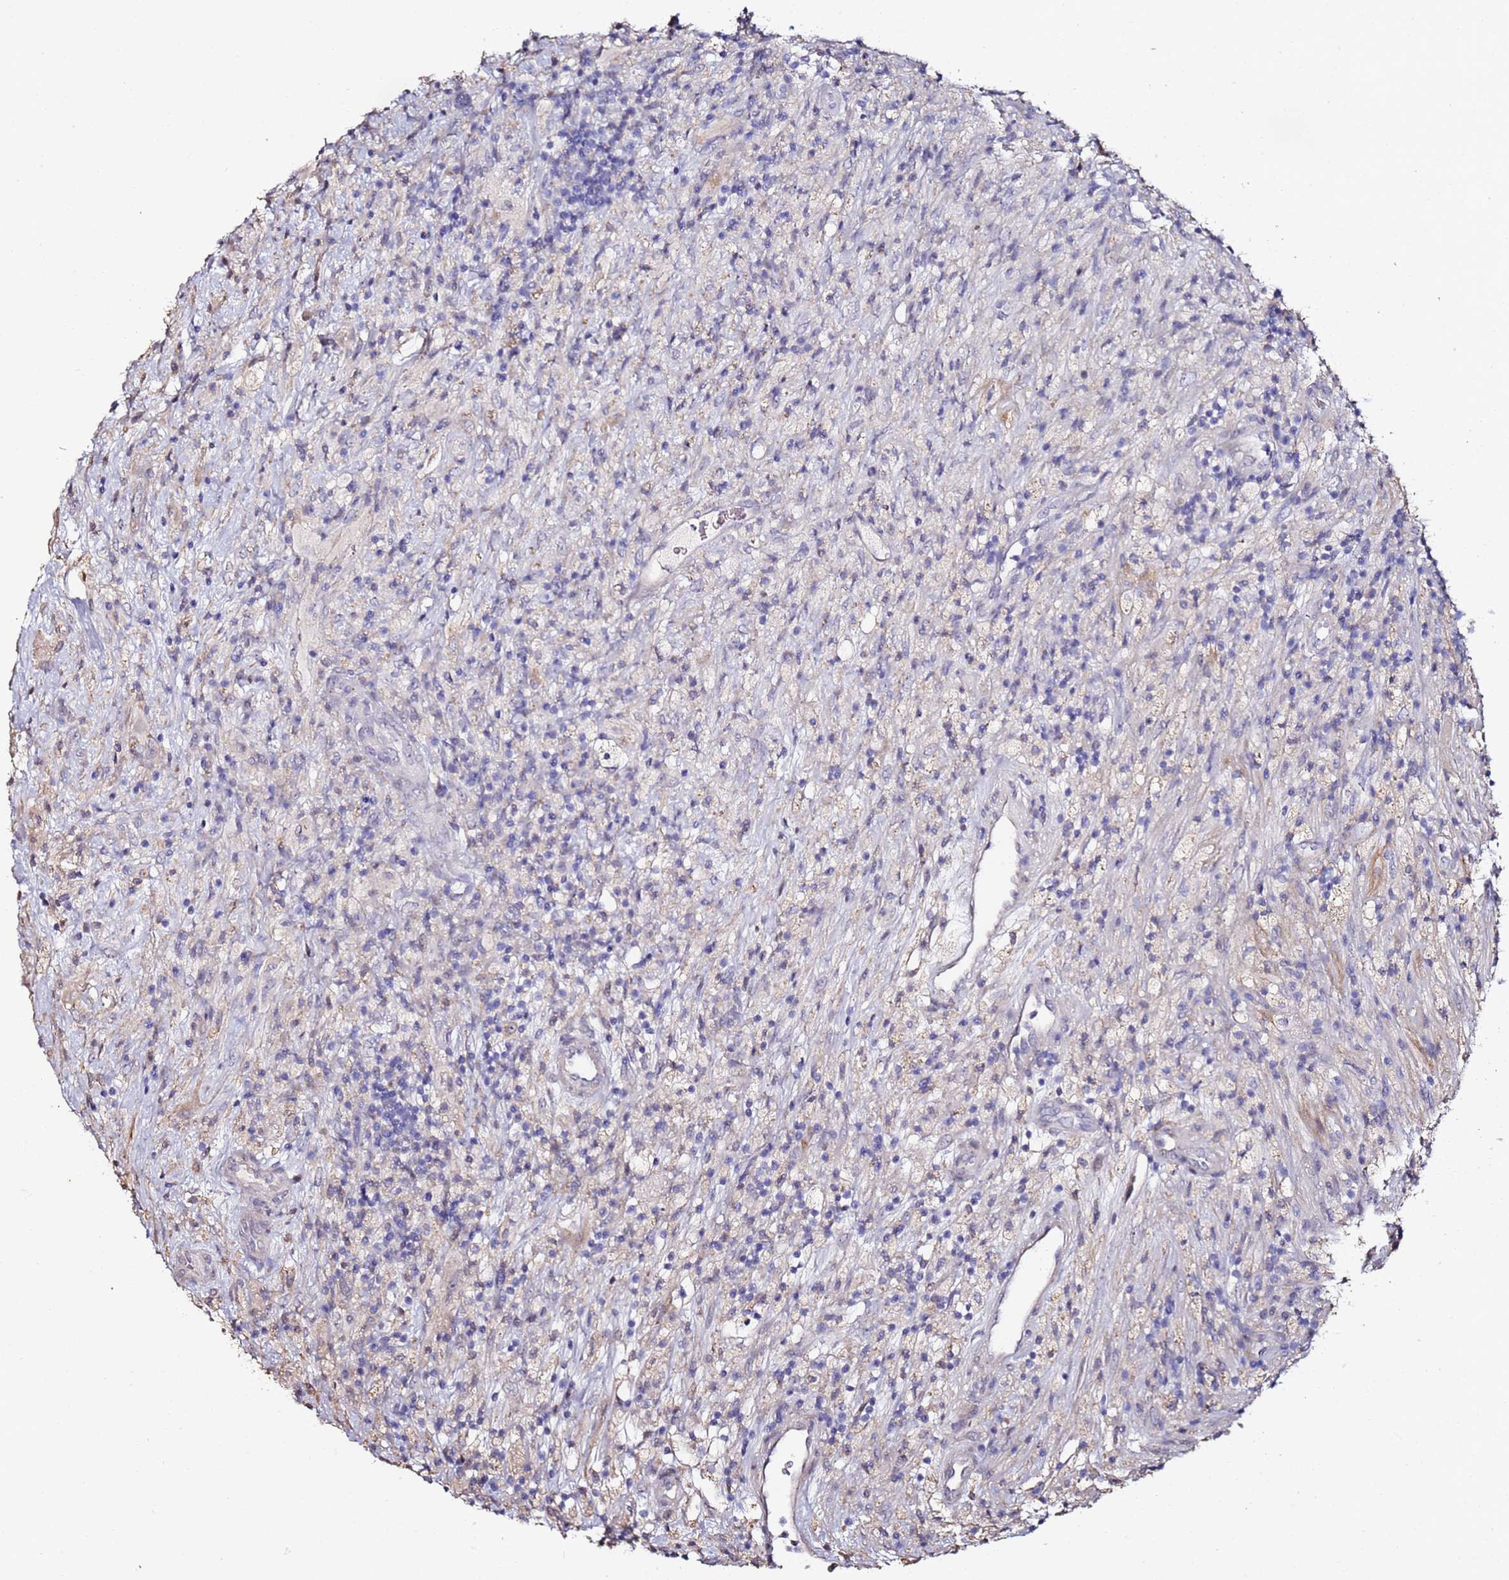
{"staining": {"intensity": "negative", "quantity": "none", "location": "none"}, "tissue": "glioma", "cell_type": "Tumor cells", "image_type": "cancer", "snomed": [{"axis": "morphology", "description": "Glioma, malignant, High grade"}, {"axis": "topography", "description": "Brain"}], "caption": "The immunohistochemistry (IHC) image has no significant staining in tumor cells of glioma tissue.", "gene": "C3orf80", "patient": {"sex": "male", "age": 69}}